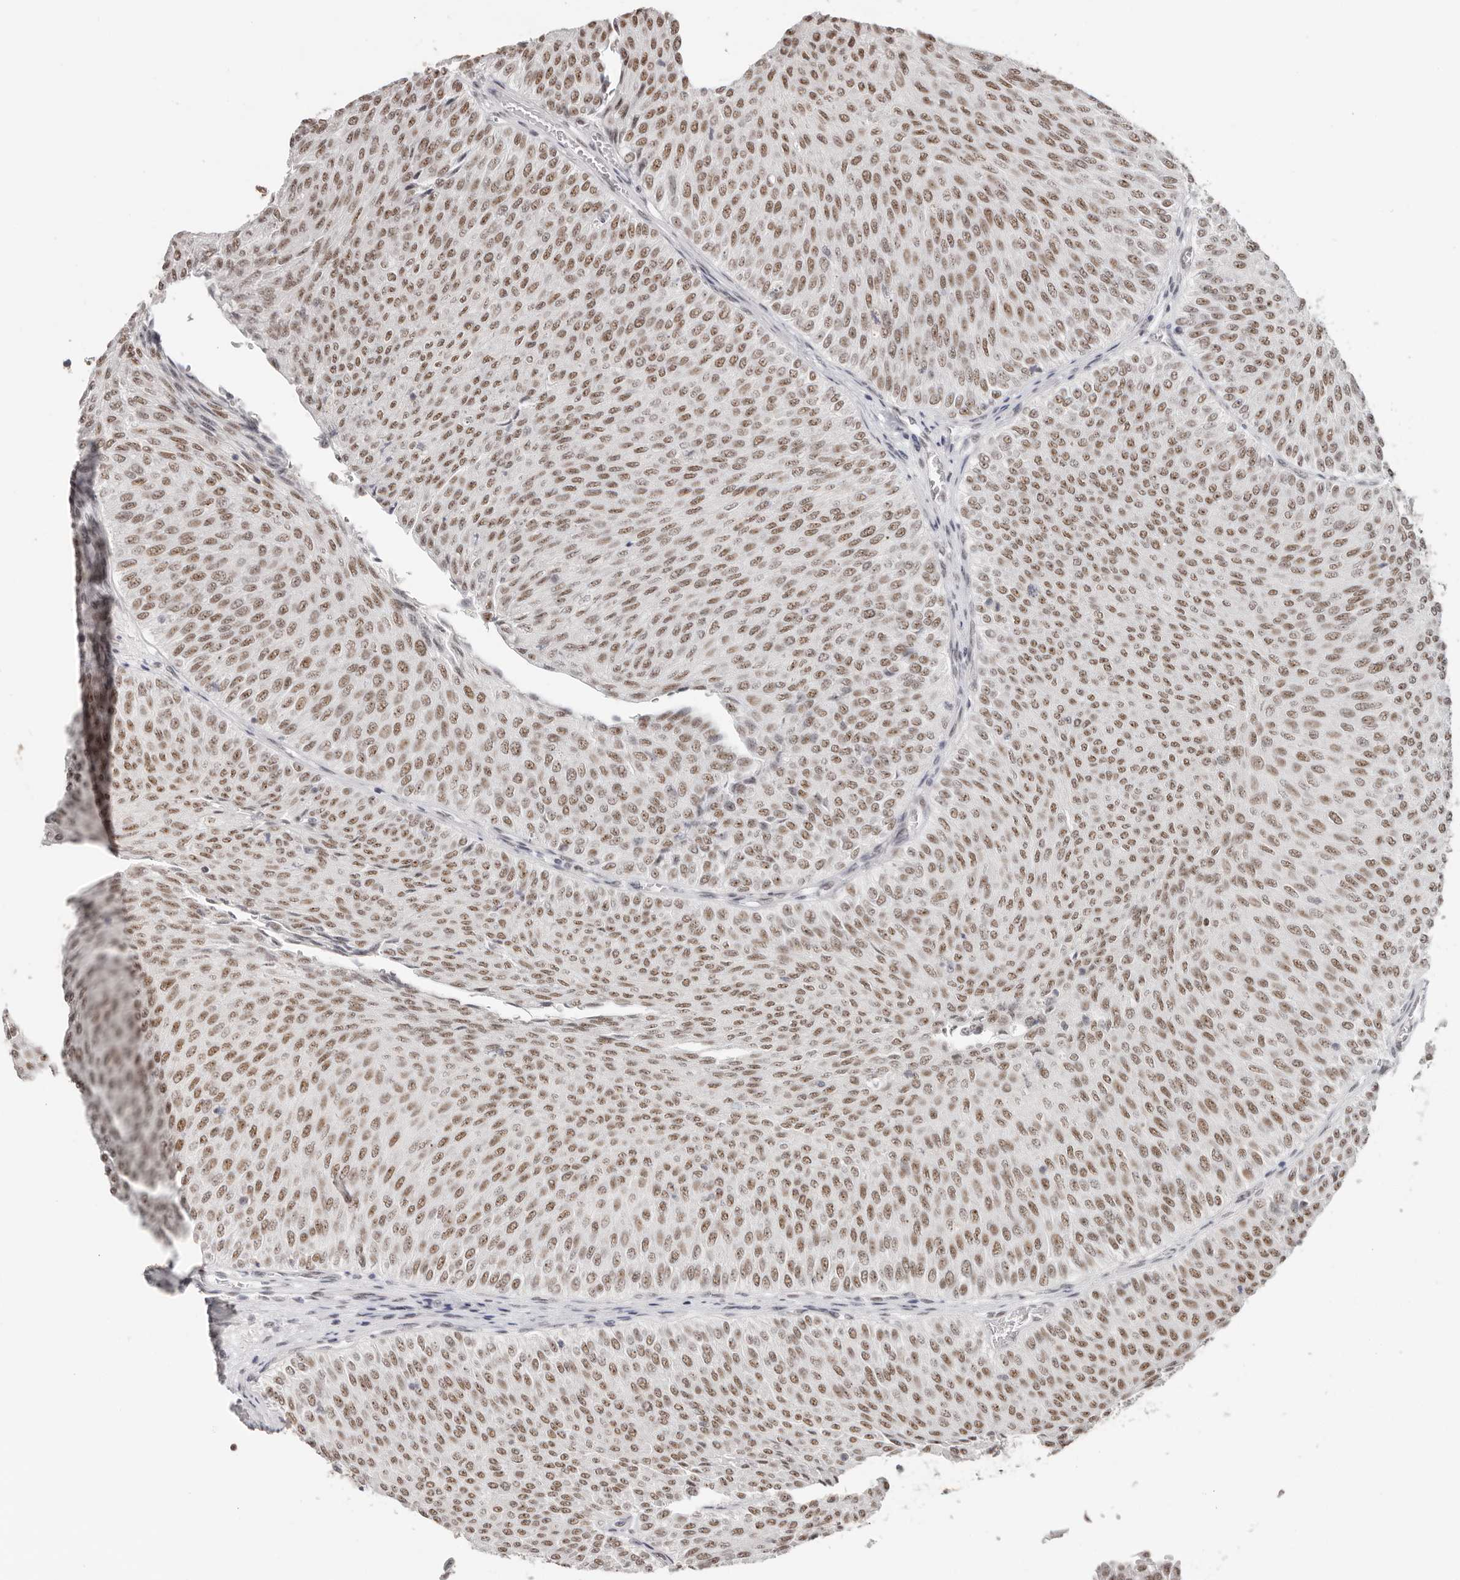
{"staining": {"intensity": "strong", "quantity": ">75%", "location": "nuclear"}, "tissue": "urothelial cancer", "cell_type": "Tumor cells", "image_type": "cancer", "snomed": [{"axis": "morphology", "description": "Urothelial carcinoma, Low grade"}, {"axis": "topography", "description": "Urinary bladder"}], "caption": "This histopathology image reveals IHC staining of human low-grade urothelial carcinoma, with high strong nuclear expression in approximately >75% of tumor cells.", "gene": "LARP7", "patient": {"sex": "male", "age": 78}}